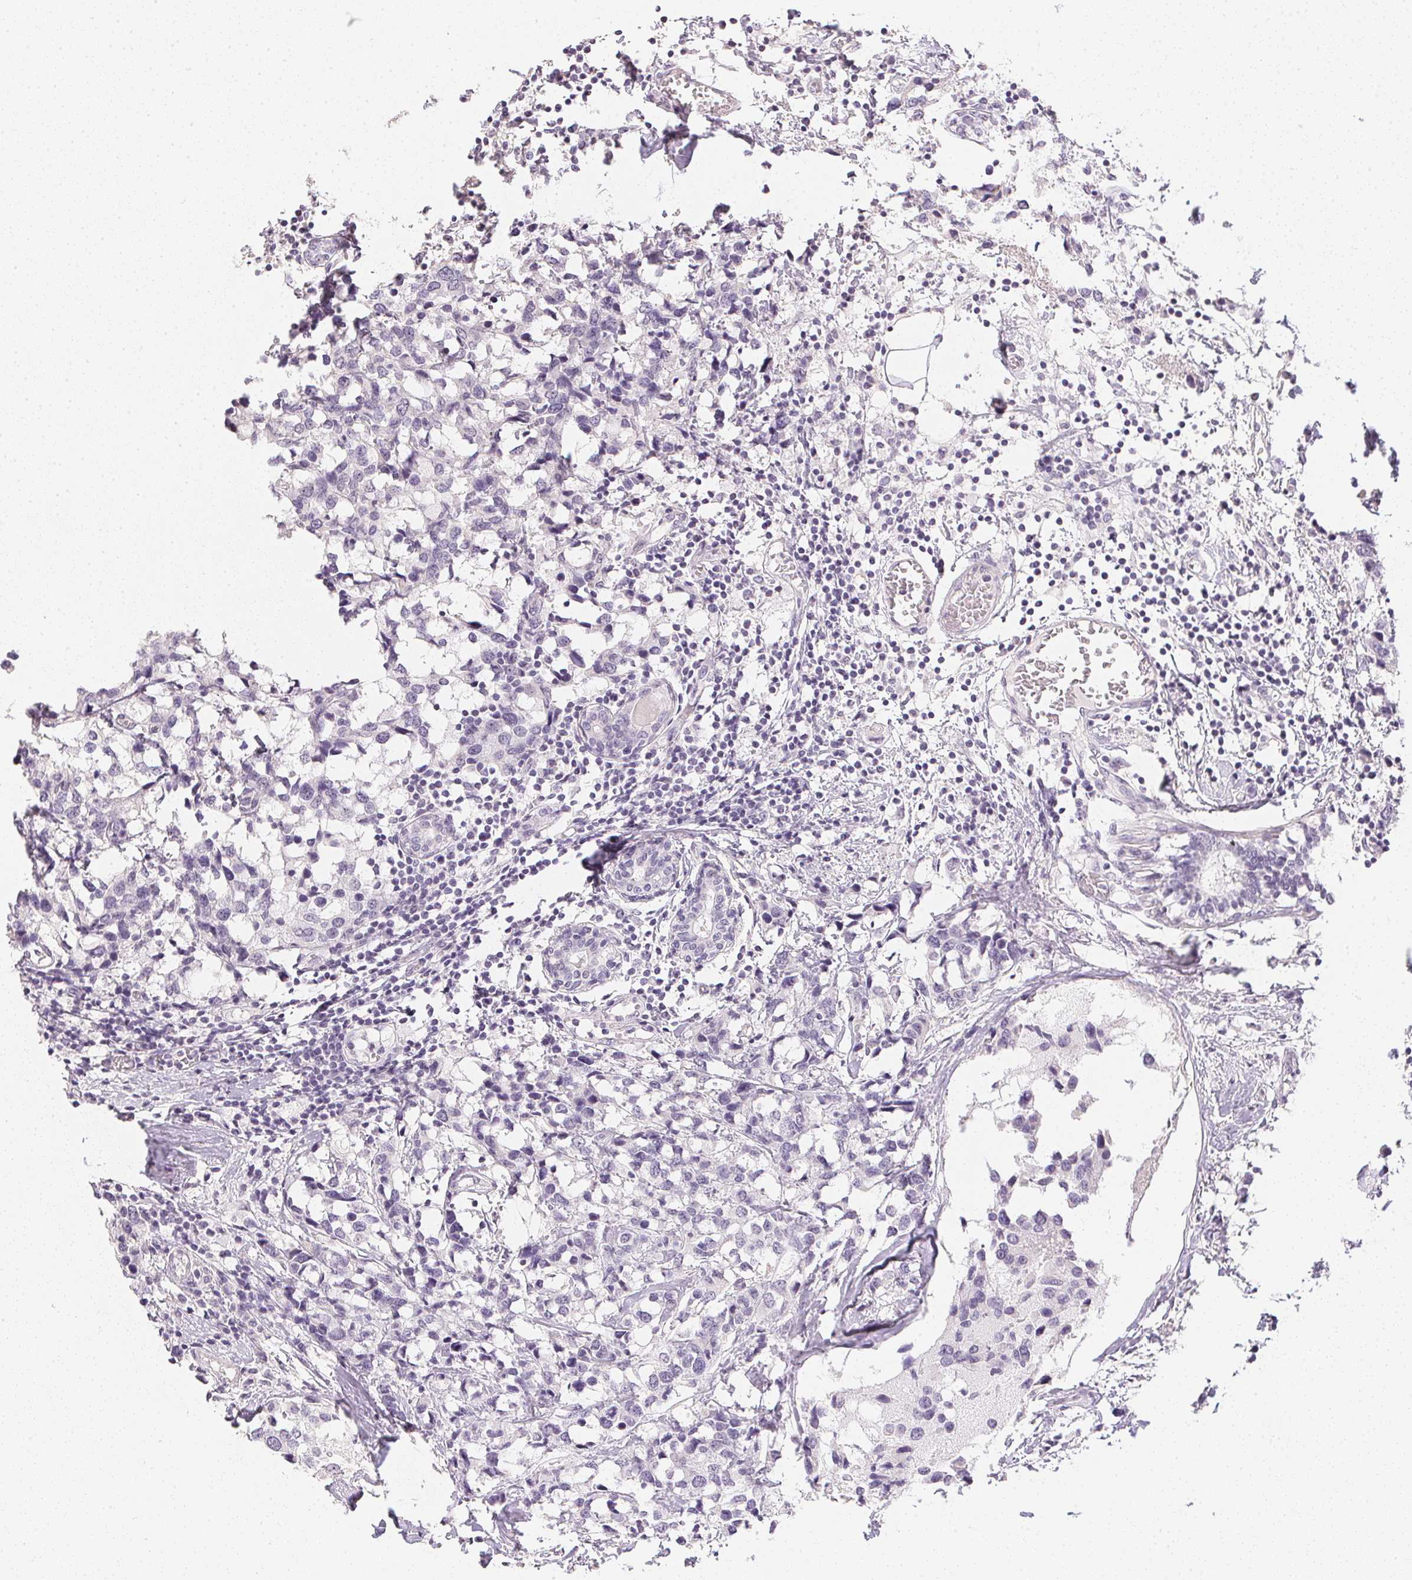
{"staining": {"intensity": "negative", "quantity": "none", "location": "none"}, "tissue": "breast cancer", "cell_type": "Tumor cells", "image_type": "cancer", "snomed": [{"axis": "morphology", "description": "Lobular carcinoma"}, {"axis": "topography", "description": "Breast"}], "caption": "The image displays no staining of tumor cells in breast cancer. (DAB (3,3'-diaminobenzidine) immunohistochemistry, high magnification).", "gene": "PPY", "patient": {"sex": "female", "age": 59}}